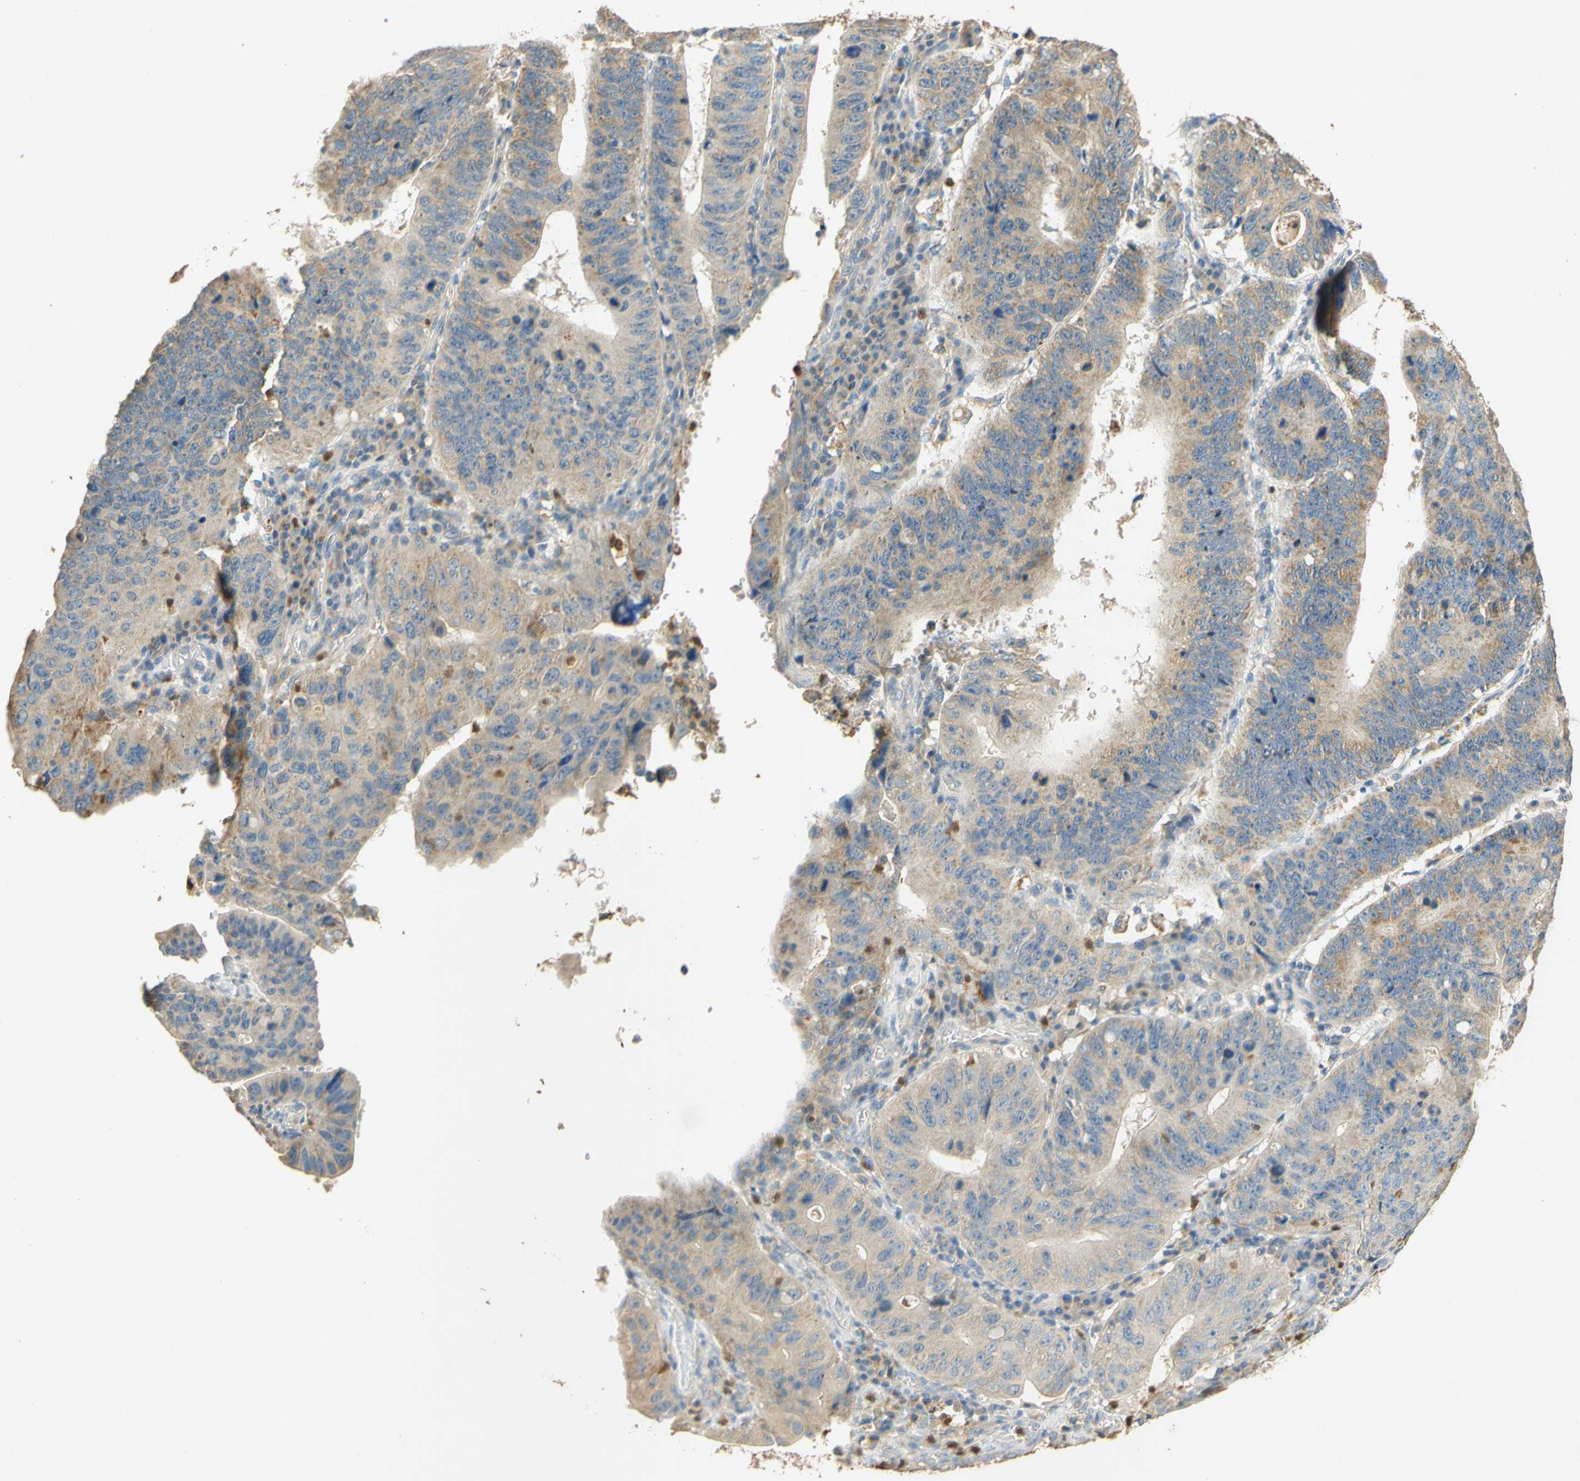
{"staining": {"intensity": "weak", "quantity": ">75%", "location": "cytoplasmic/membranous"}, "tissue": "stomach cancer", "cell_type": "Tumor cells", "image_type": "cancer", "snomed": [{"axis": "morphology", "description": "Adenocarcinoma, NOS"}, {"axis": "topography", "description": "Stomach"}], "caption": "Stomach adenocarcinoma tissue exhibits weak cytoplasmic/membranous expression in about >75% of tumor cells (brown staining indicates protein expression, while blue staining denotes nuclei).", "gene": "ENTREP2", "patient": {"sex": "male", "age": 59}}